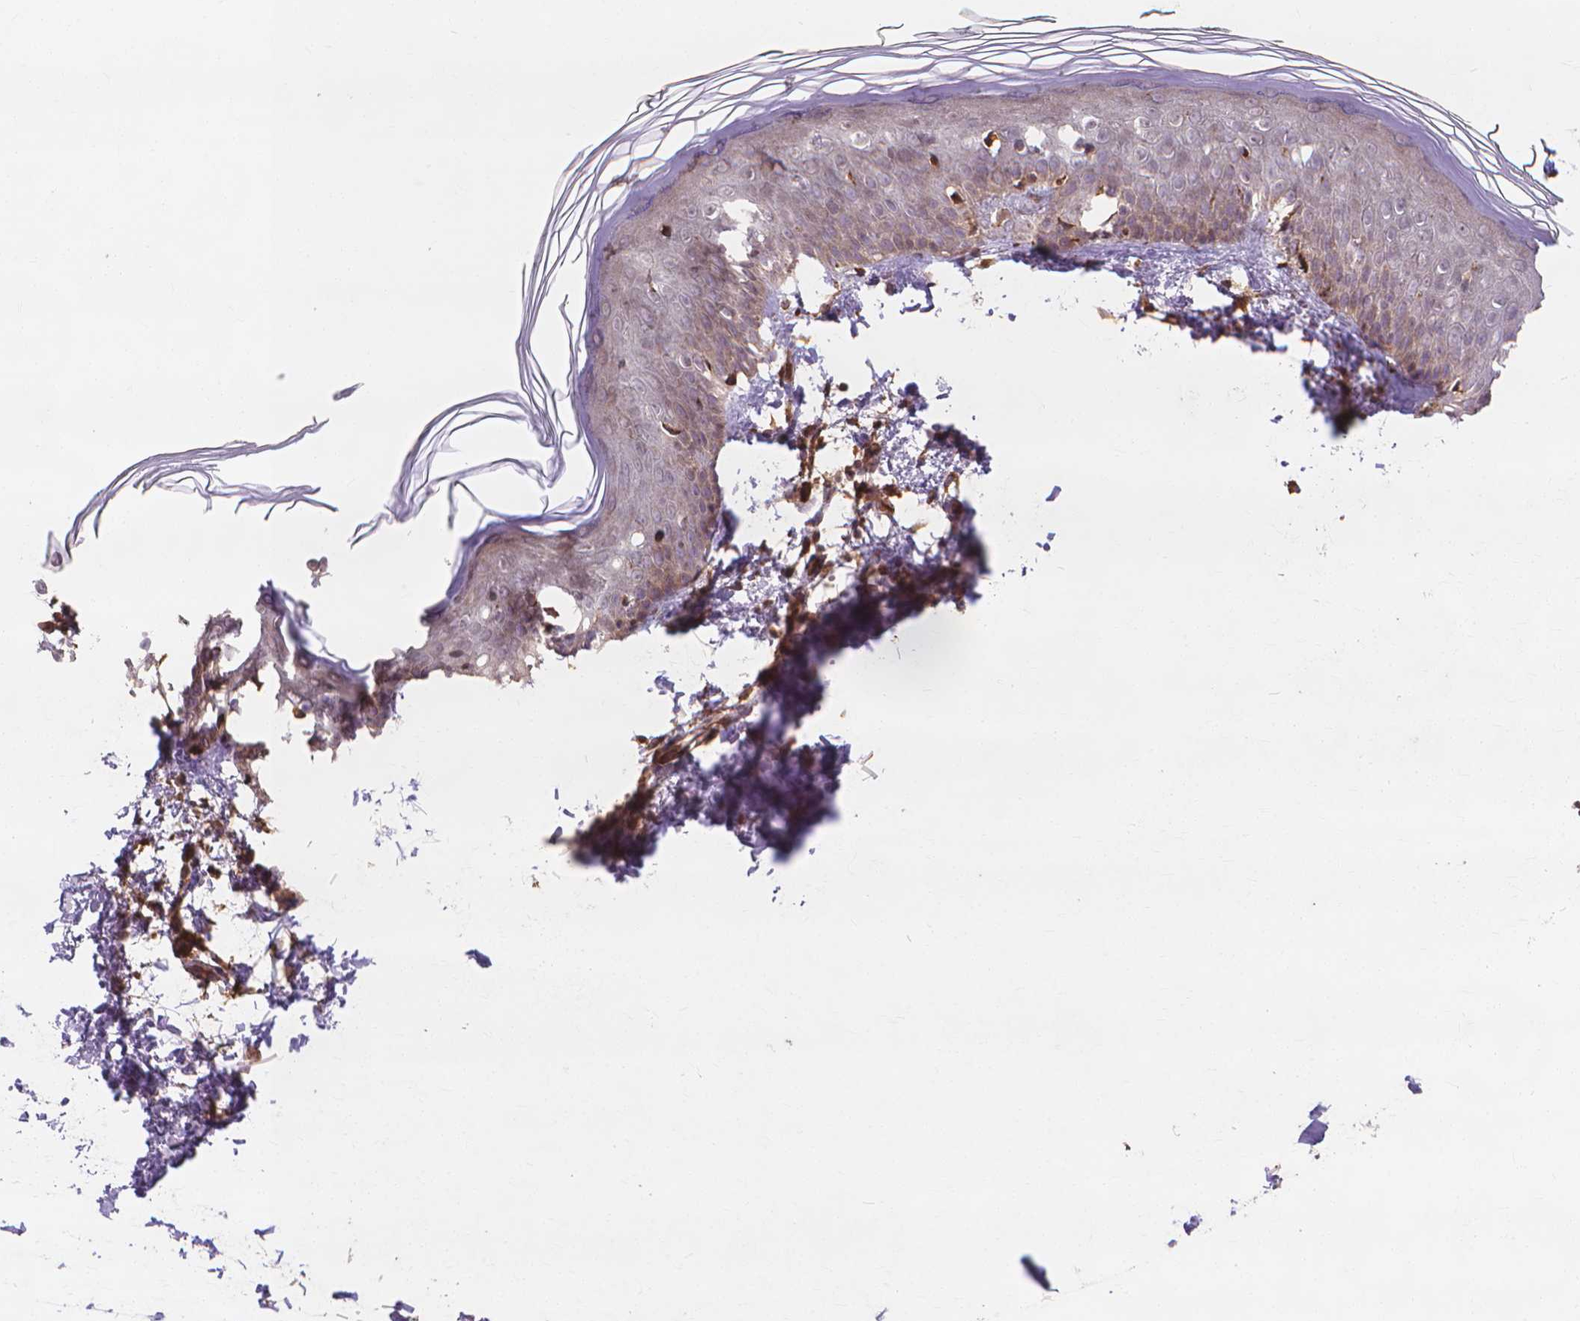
{"staining": {"intensity": "moderate", "quantity": ">75%", "location": "cytoplasmic/membranous"}, "tissue": "skin", "cell_type": "Fibroblasts", "image_type": "normal", "snomed": [{"axis": "morphology", "description": "Normal tissue, NOS"}, {"axis": "topography", "description": "Skin"}], "caption": "Brown immunohistochemical staining in unremarkable human skin shows moderate cytoplasmic/membranous staining in about >75% of fibroblasts.", "gene": "TAB2", "patient": {"sex": "female", "age": 62}}